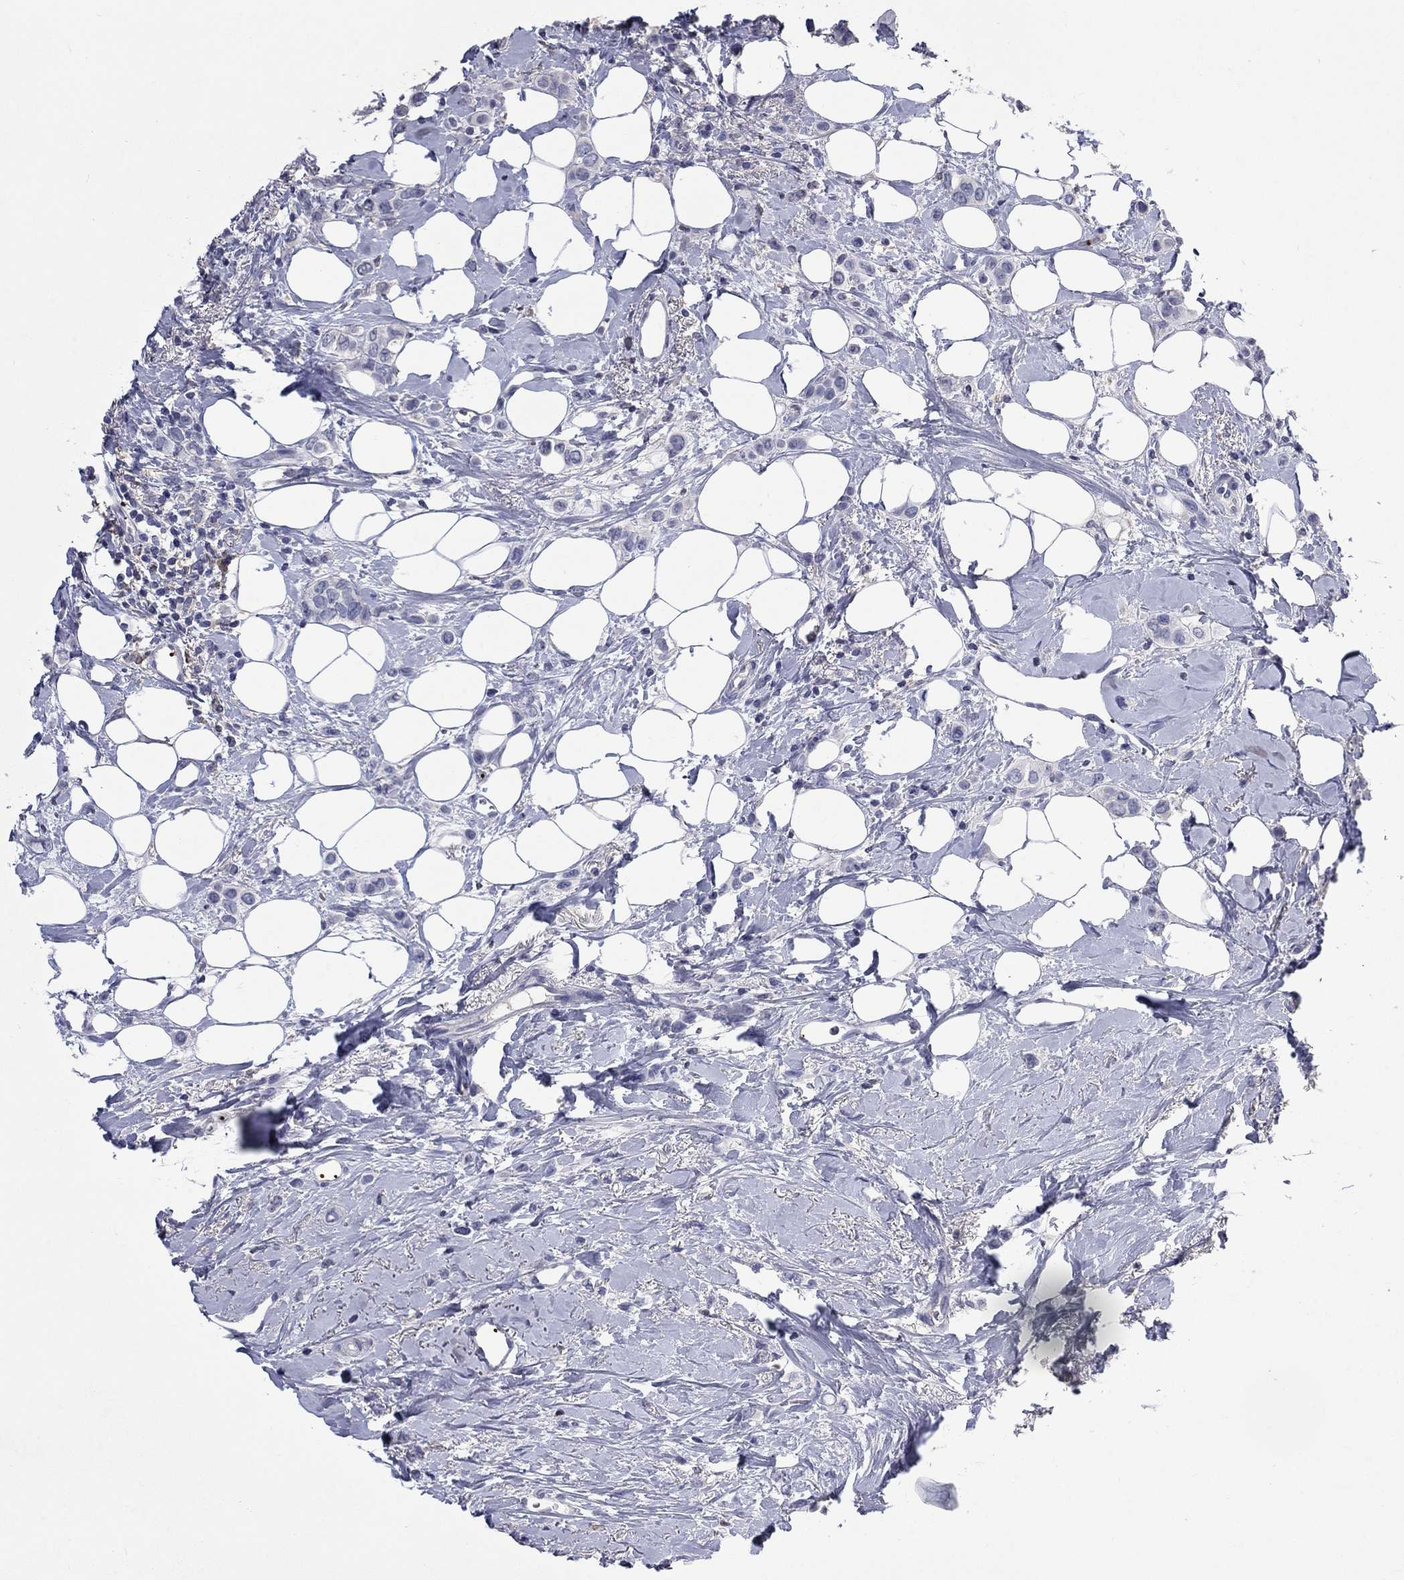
{"staining": {"intensity": "negative", "quantity": "none", "location": "none"}, "tissue": "breast cancer", "cell_type": "Tumor cells", "image_type": "cancer", "snomed": [{"axis": "morphology", "description": "Lobular carcinoma"}, {"axis": "topography", "description": "Breast"}], "caption": "The immunohistochemistry micrograph has no significant expression in tumor cells of breast cancer tissue.", "gene": "PLEK", "patient": {"sex": "female", "age": 66}}